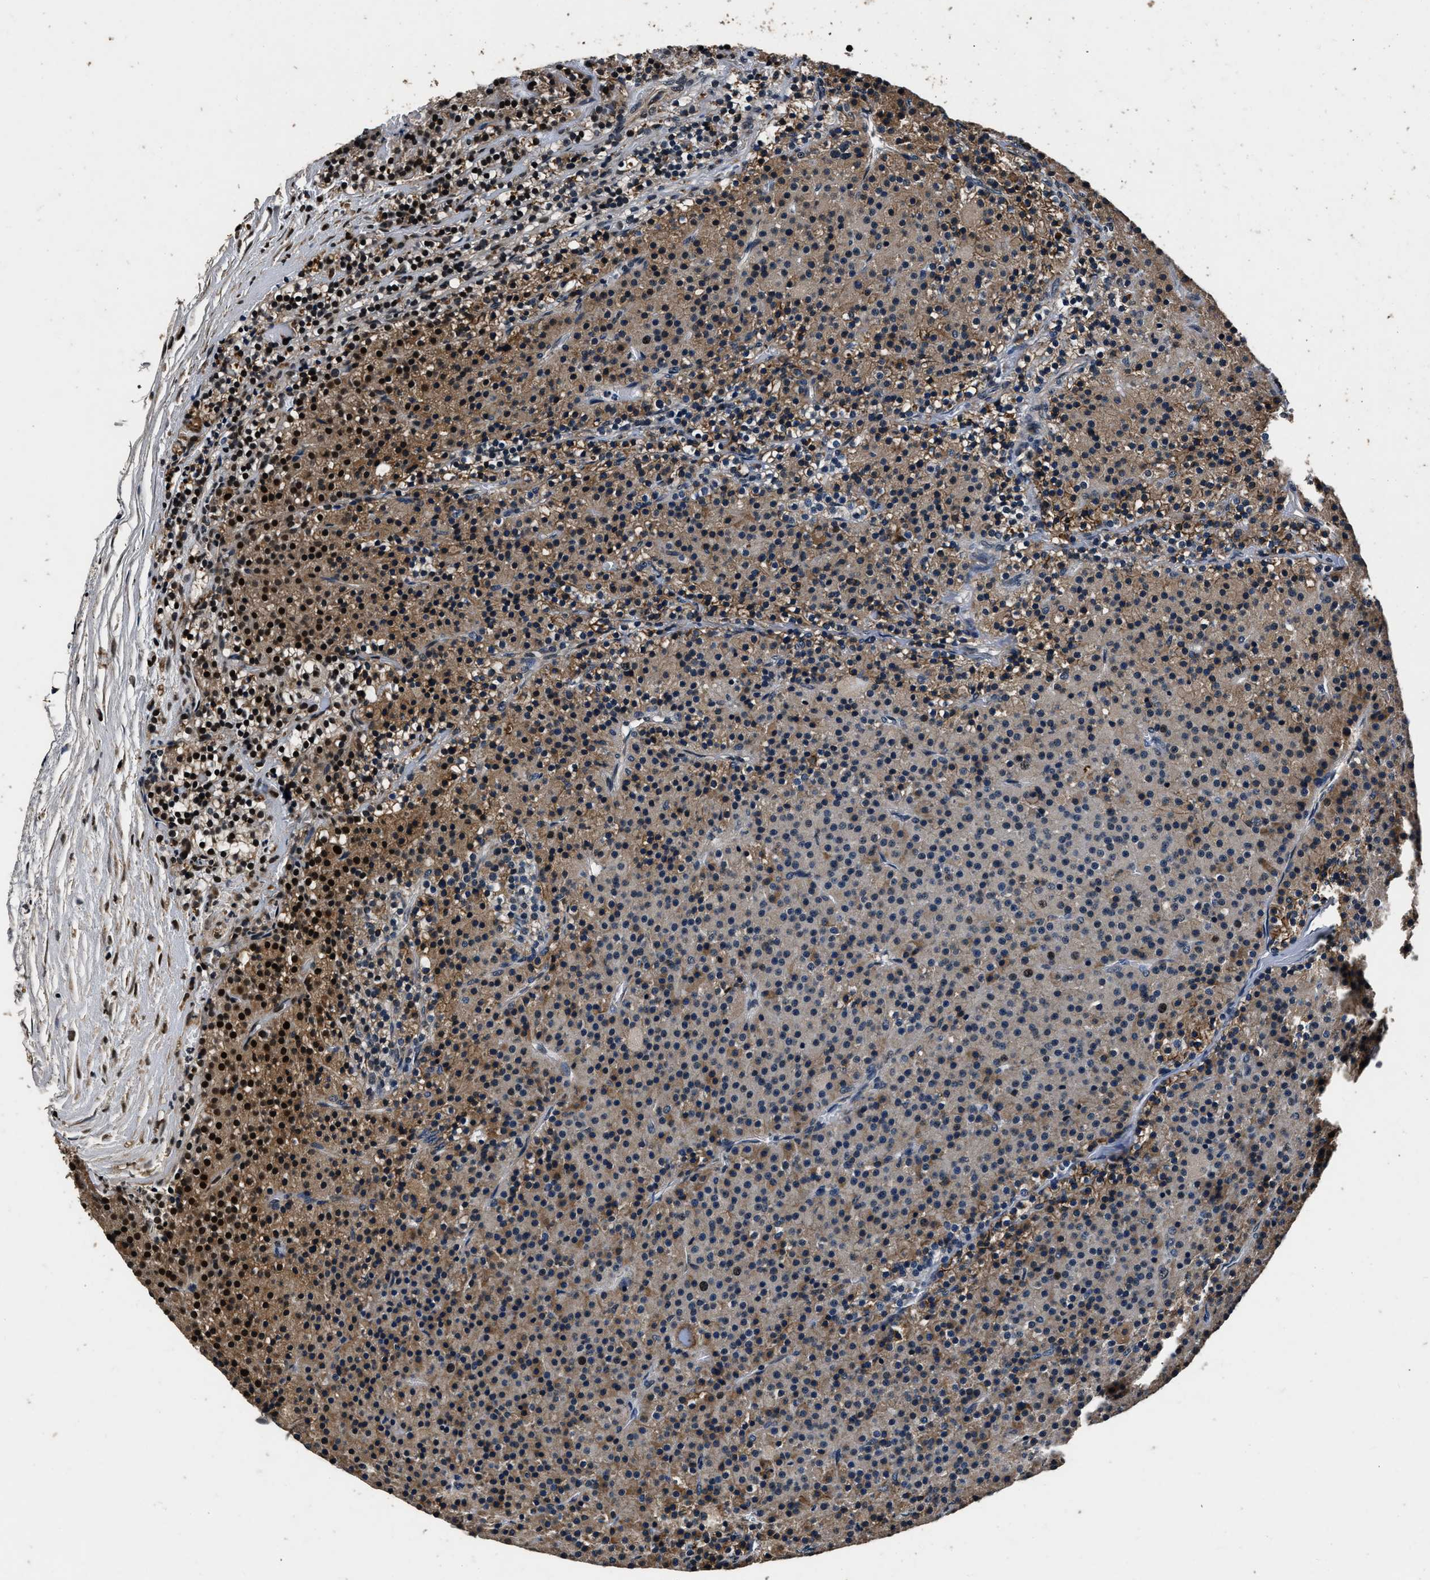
{"staining": {"intensity": "strong", "quantity": ">75%", "location": "cytoplasmic/membranous,nuclear"}, "tissue": "parathyroid gland", "cell_type": "Glandular cells", "image_type": "normal", "snomed": [{"axis": "morphology", "description": "Normal tissue, NOS"}, {"axis": "morphology", "description": "Adenoma, NOS"}, {"axis": "topography", "description": "Parathyroid gland"}], "caption": "Immunohistochemistry (IHC) image of unremarkable human parathyroid gland stained for a protein (brown), which shows high levels of strong cytoplasmic/membranous,nuclear staining in about >75% of glandular cells.", "gene": "CSTF1", "patient": {"sex": "male", "age": 75}}